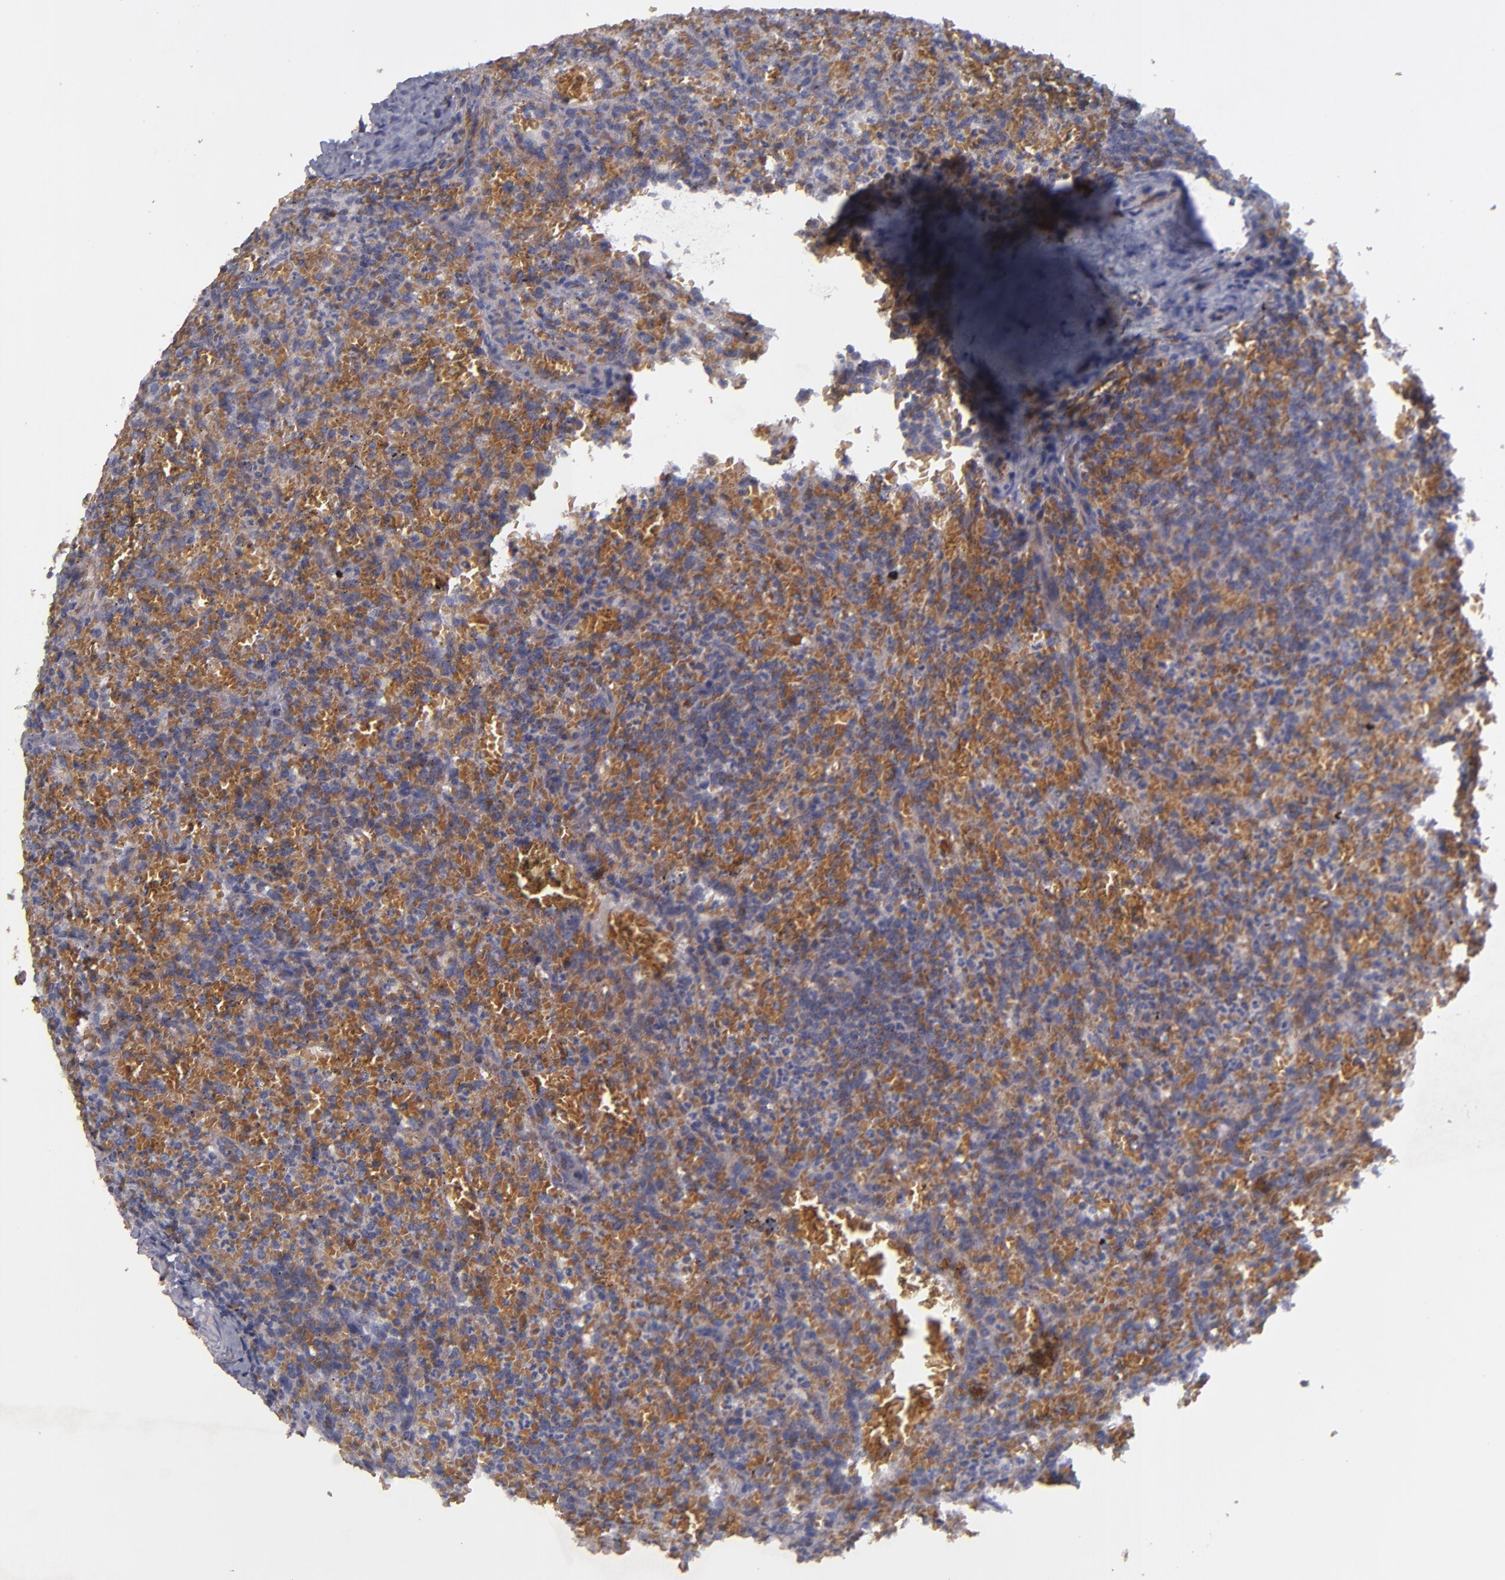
{"staining": {"intensity": "moderate", "quantity": "25%-75%", "location": "cytoplasmic/membranous"}, "tissue": "lymphoma", "cell_type": "Tumor cells", "image_type": "cancer", "snomed": [{"axis": "morphology", "description": "Malignant lymphoma, non-Hodgkin's type, Low grade"}, {"axis": "topography", "description": "Spleen"}], "caption": "Lymphoma tissue exhibits moderate cytoplasmic/membranous staining in about 25%-75% of tumor cells, visualized by immunohistochemistry. The staining was performed using DAB (3,3'-diaminobenzidine), with brown indicating positive protein expression. Nuclei are stained blue with hematoxylin.", "gene": "CLTA", "patient": {"sex": "female", "age": 64}}